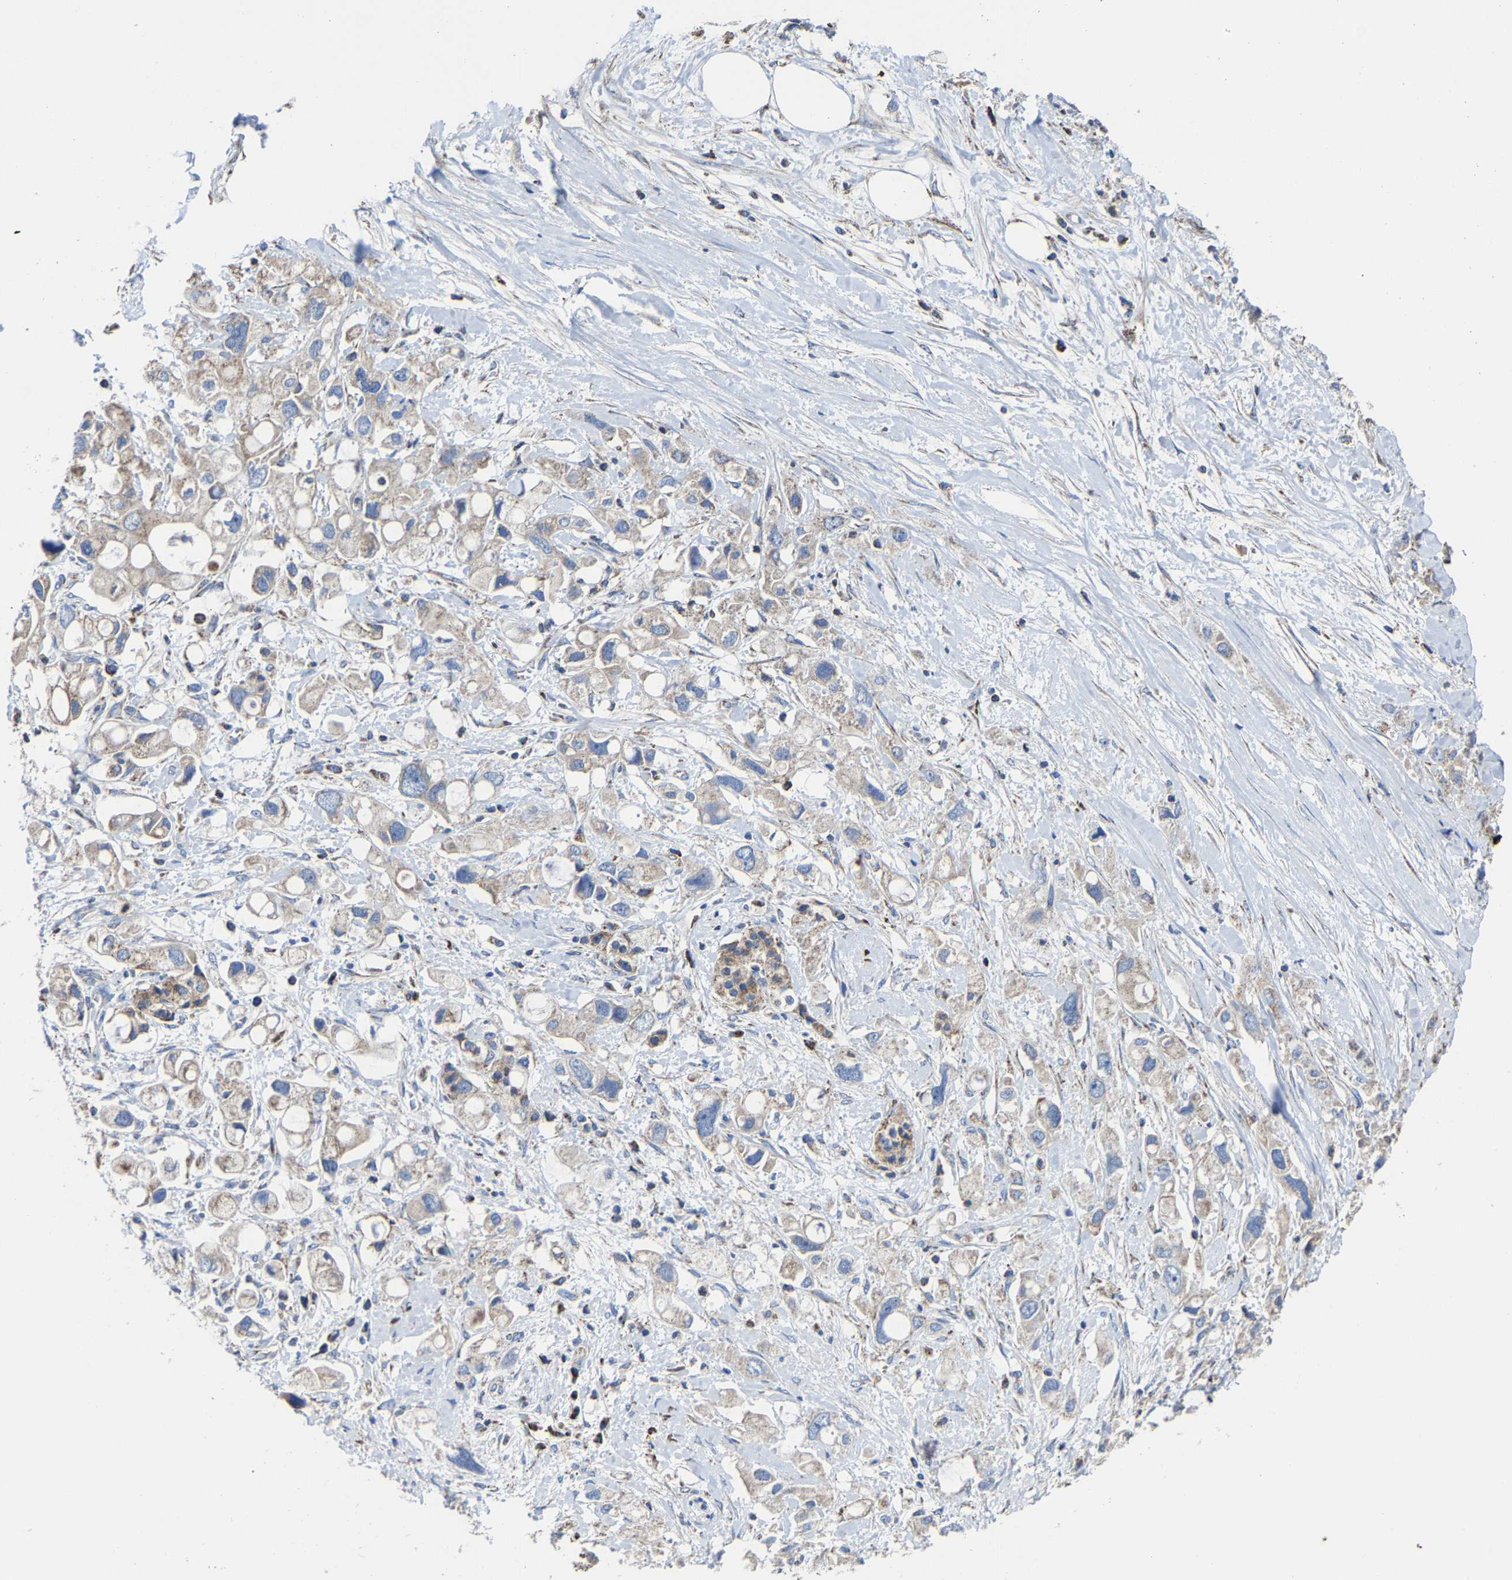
{"staining": {"intensity": "weak", "quantity": "<25%", "location": "cytoplasmic/membranous"}, "tissue": "pancreatic cancer", "cell_type": "Tumor cells", "image_type": "cancer", "snomed": [{"axis": "morphology", "description": "Adenocarcinoma, NOS"}, {"axis": "topography", "description": "Pancreas"}], "caption": "Protein analysis of pancreatic adenocarcinoma reveals no significant positivity in tumor cells.", "gene": "ZCCHC7", "patient": {"sex": "female", "age": 56}}